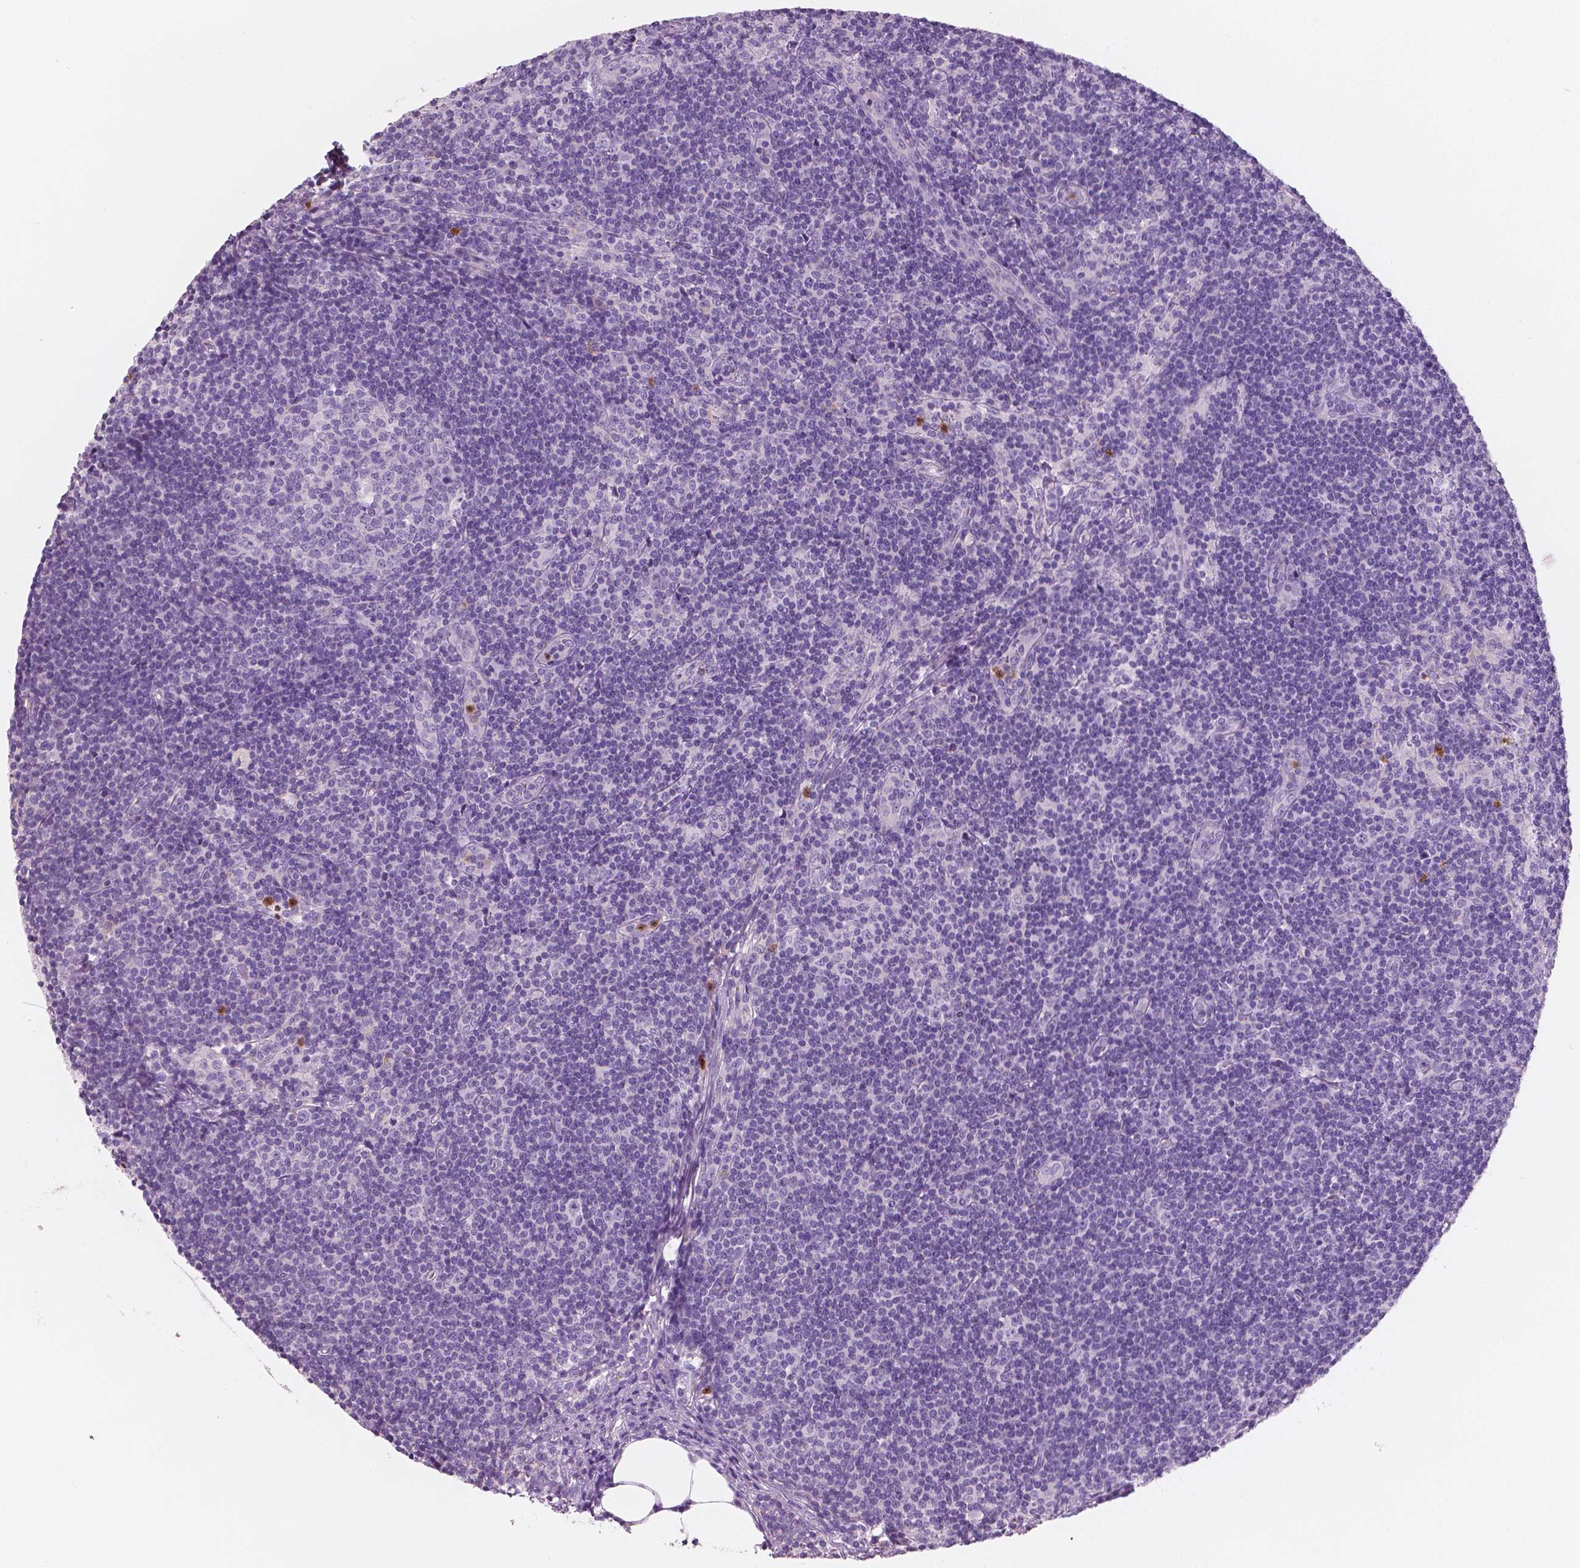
{"staining": {"intensity": "negative", "quantity": "none", "location": "none"}, "tissue": "lymph node", "cell_type": "Germinal center cells", "image_type": "normal", "snomed": [{"axis": "morphology", "description": "Normal tissue, NOS"}, {"axis": "topography", "description": "Lymph node"}], "caption": "The image exhibits no significant positivity in germinal center cells of lymph node.", "gene": "CXCR2", "patient": {"sex": "female", "age": 41}}